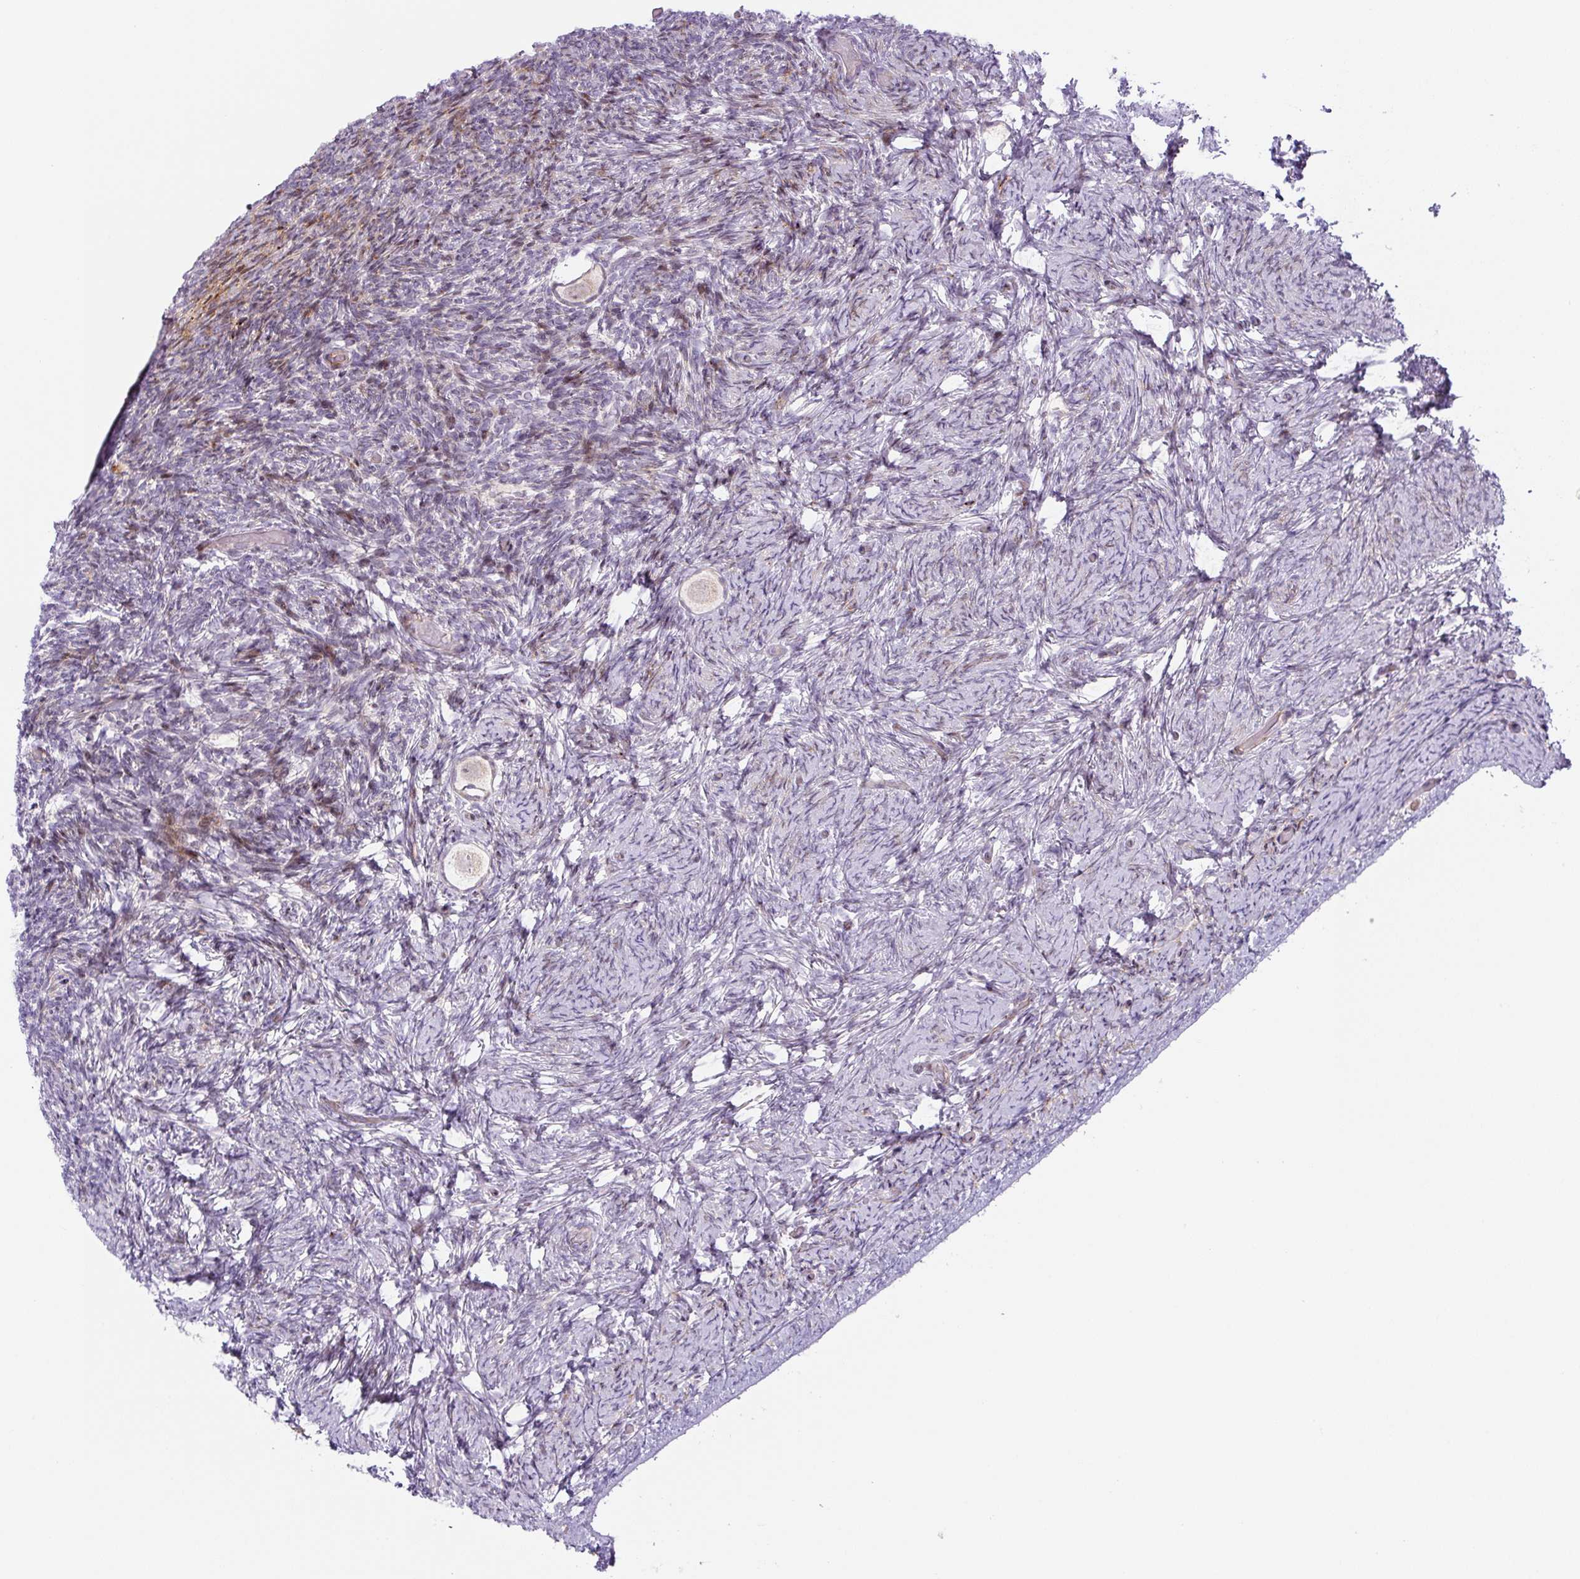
{"staining": {"intensity": "negative", "quantity": "none", "location": "none"}, "tissue": "ovary", "cell_type": "Follicle cells", "image_type": "normal", "snomed": [{"axis": "morphology", "description": "Normal tissue, NOS"}, {"axis": "topography", "description": "Ovary"}], "caption": "The photomicrograph reveals no significant expression in follicle cells of ovary. The staining was performed using DAB to visualize the protein expression in brown, while the nuclei were stained in blue with hematoxylin (Magnification: 20x).", "gene": "DISP3", "patient": {"sex": "female", "age": 34}}